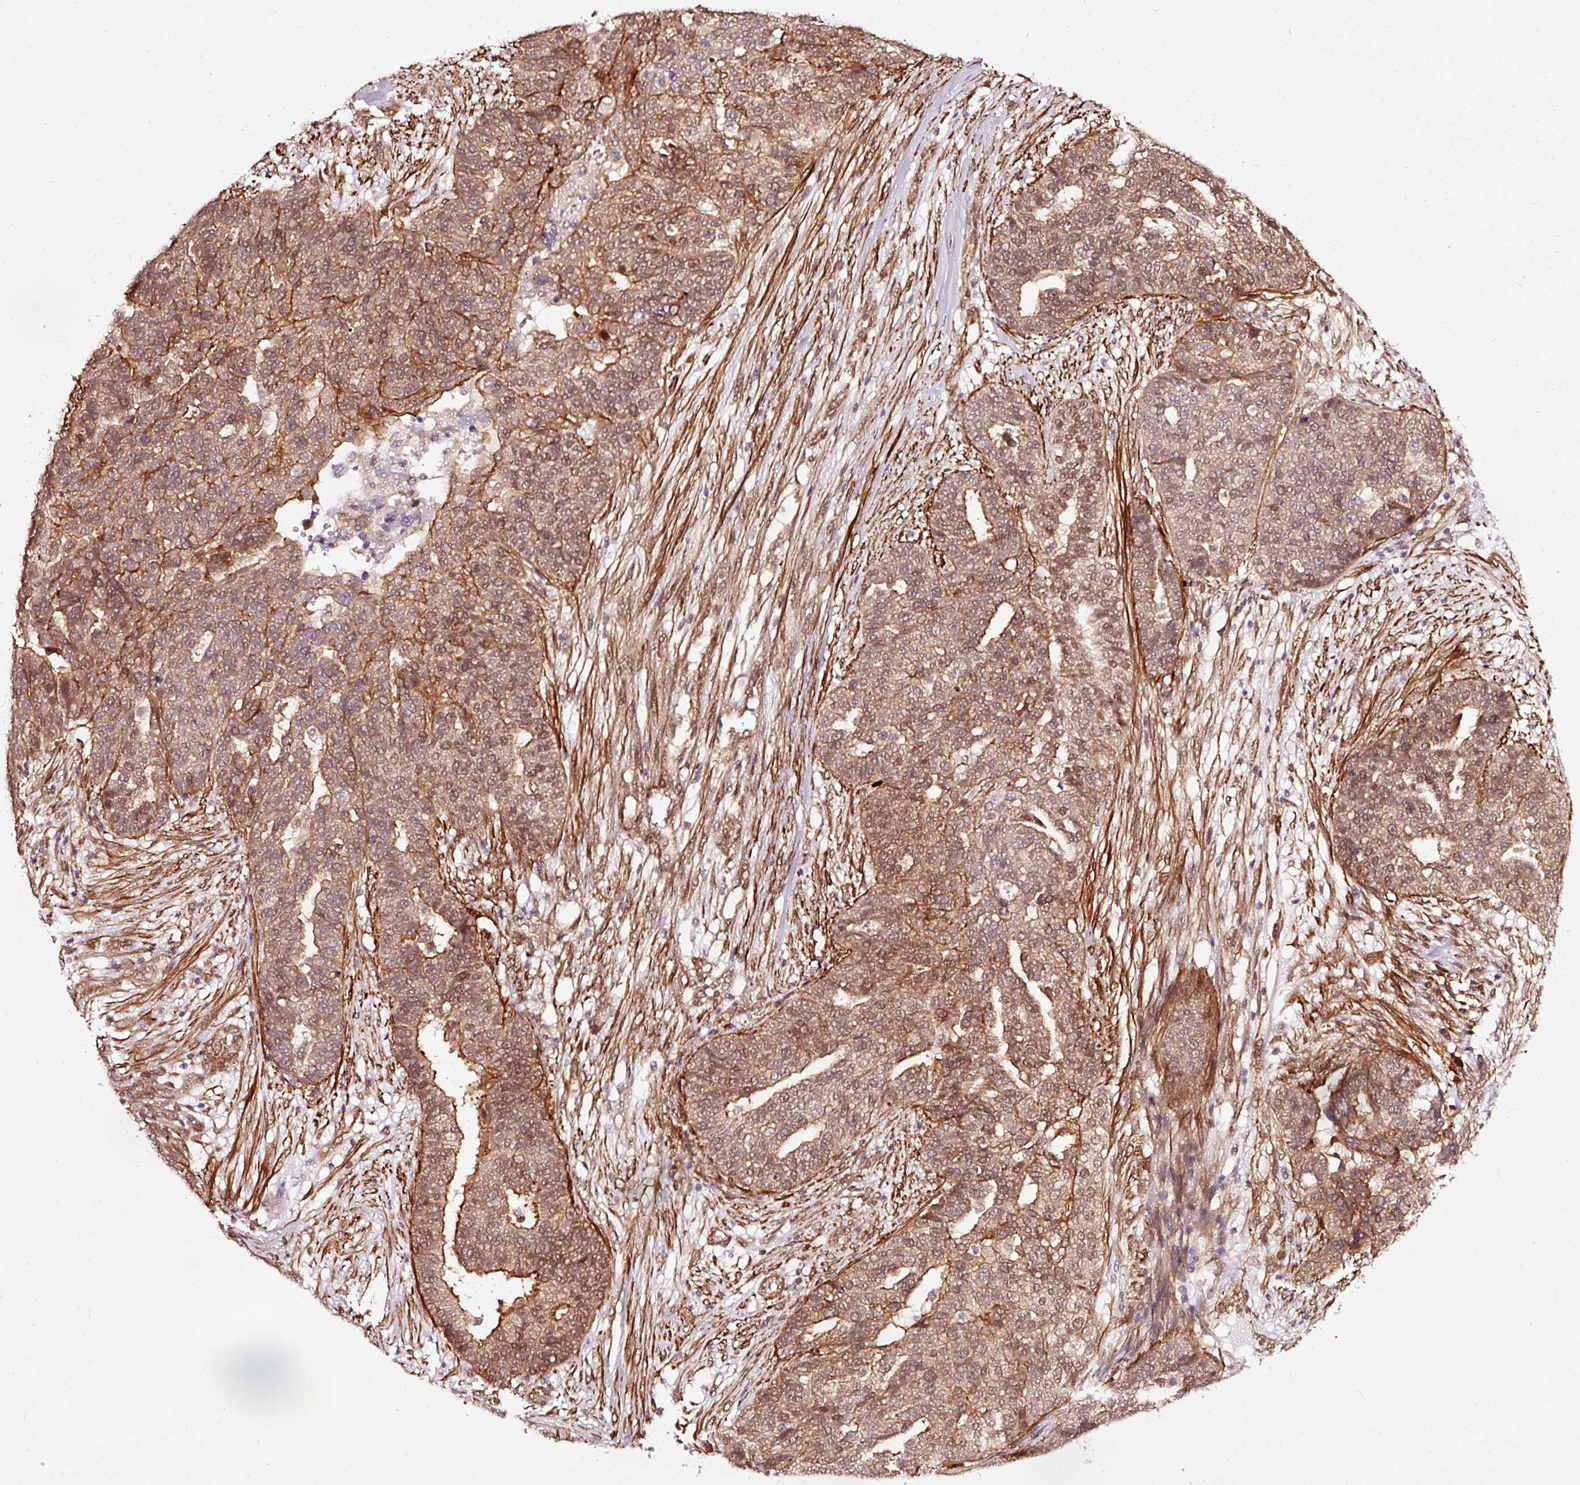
{"staining": {"intensity": "moderate", "quantity": ">75%", "location": "cytoplasmic/membranous,nuclear"}, "tissue": "ovarian cancer", "cell_type": "Tumor cells", "image_type": "cancer", "snomed": [{"axis": "morphology", "description": "Cystadenocarcinoma, serous, NOS"}, {"axis": "topography", "description": "Ovary"}], "caption": "Serous cystadenocarcinoma (ovarian) stained for a protein (brown) demonstrates moderate cytoplasmic/membranous and nuclear positive staining in approximately >75% of tumor cells.", "gene": "TPM1", "patient": {"sex": "female", "age": 59}}